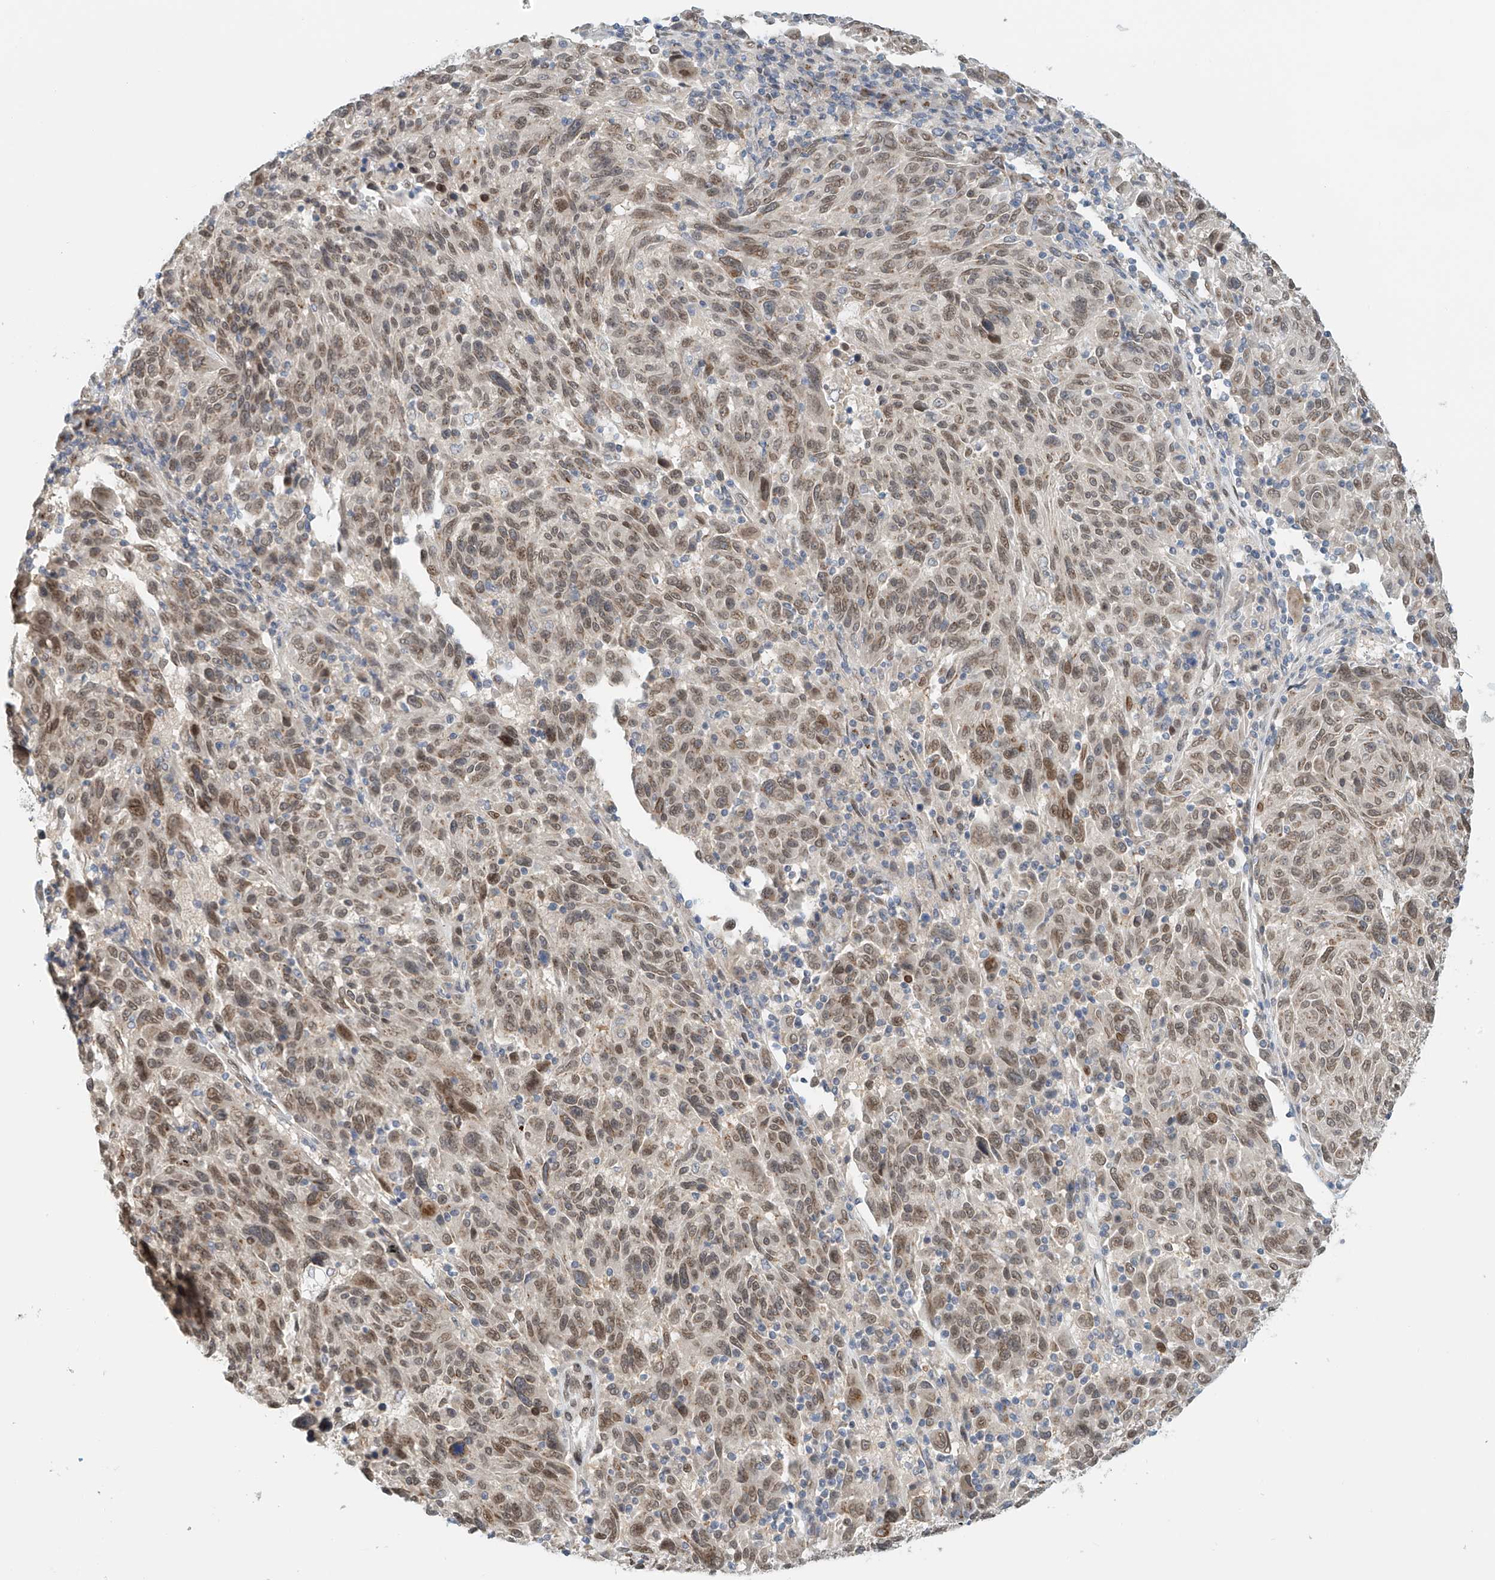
{"staining": {"intensity": "weak", "quantity": ">75%", "location": "cytoplasmic/membranous,nuclear"}, "tissue": "melanoma", "cell_type": "Tumor cells", "image_type": "cancer", "snomed": [{"axis": "morphology", "description": "Malignant melanoma, NOS"}, {"axis": "topography", "description": "Skin"}], "caption": "Protein expression analysis of malignant melanoma demonstrates weak cytoplasmic/membranous and nuclear staining in about >75% of tumor cells. (IHC, brightfield microscopy, high magnification).", "gene": "STARD9", "patient": {"sex": "male", "age": 53}}